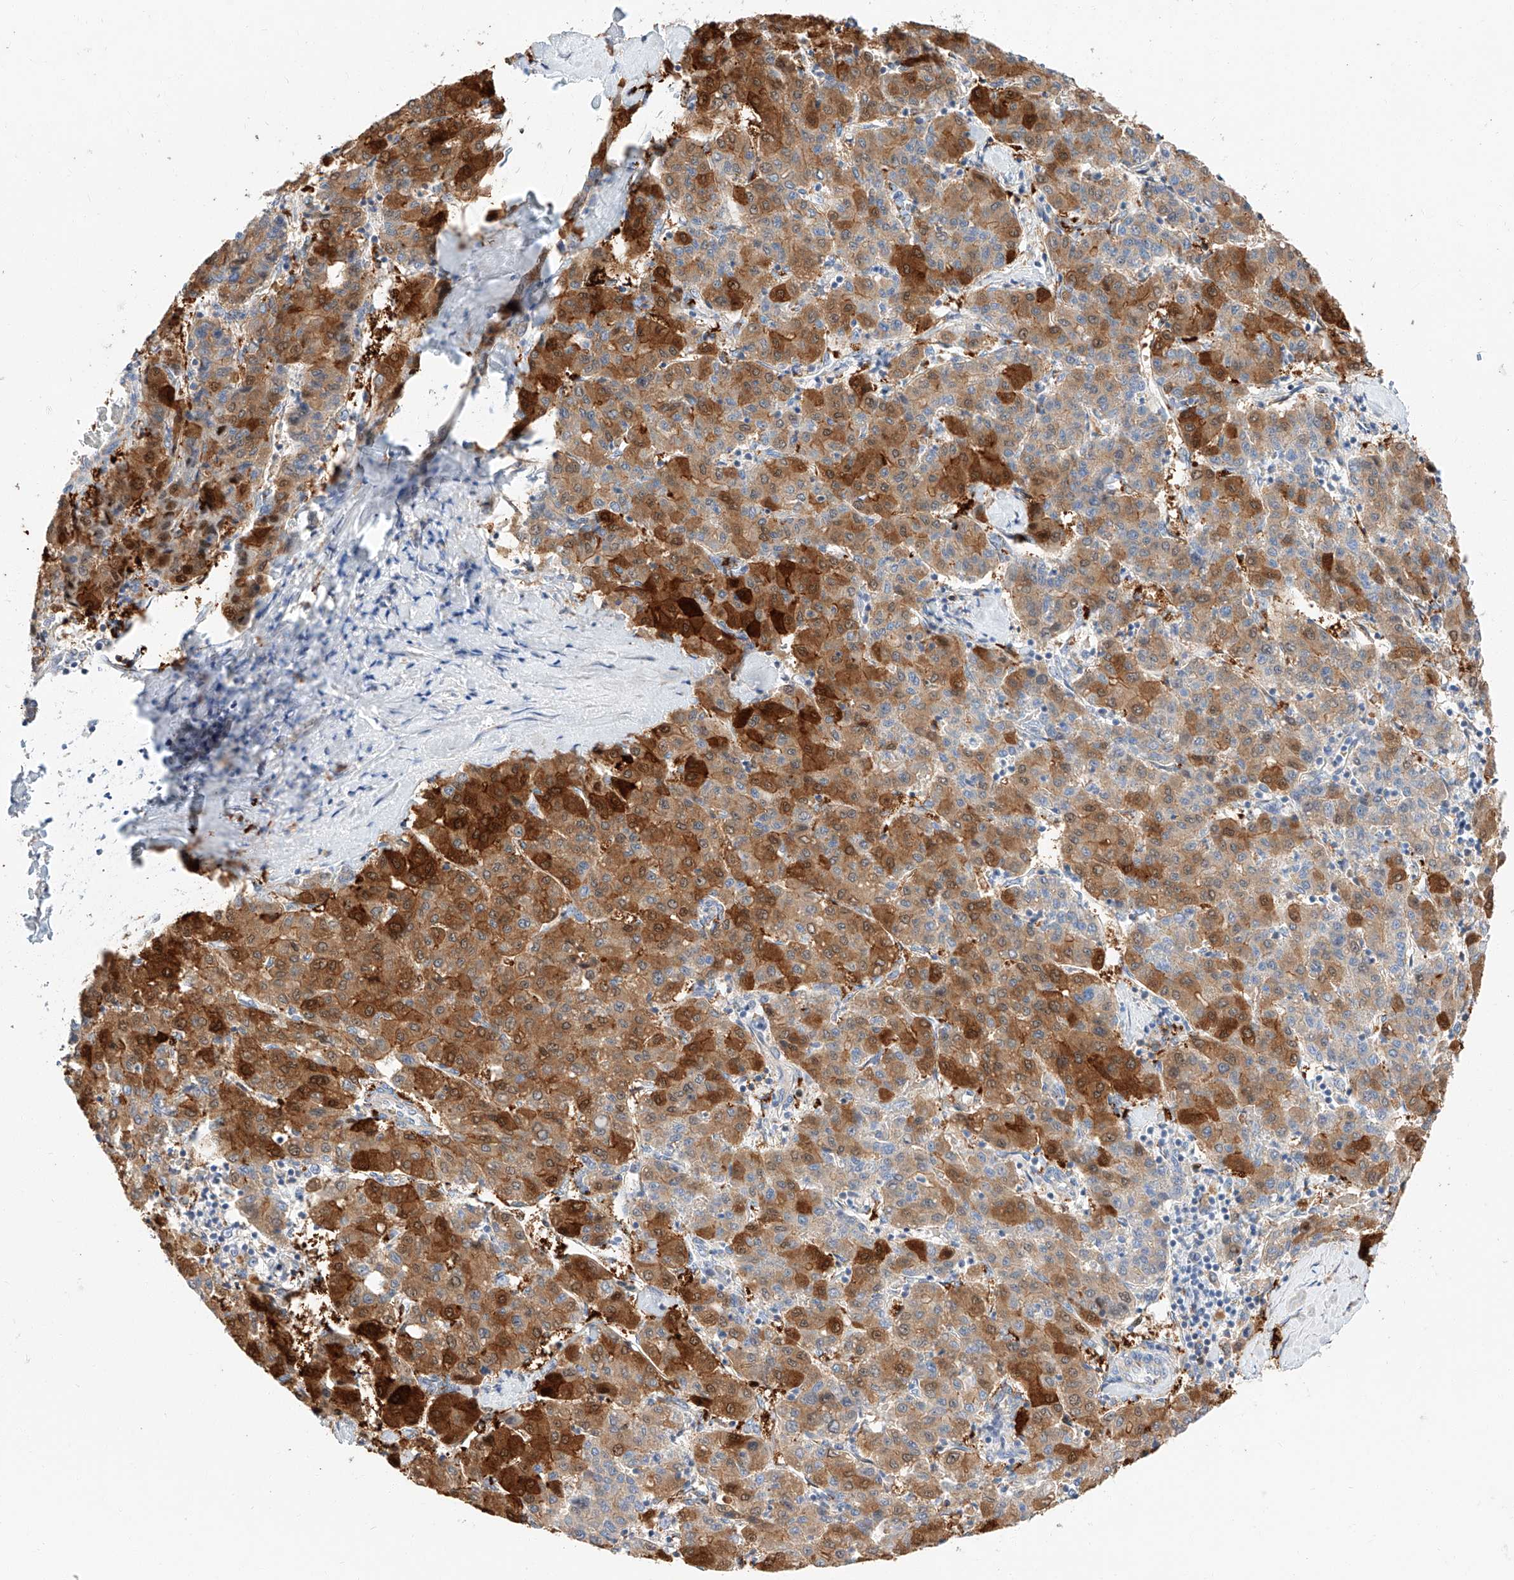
{"staining": {"intensity": "strong", "quantity": "25%-75%", "location": "cytoplasmic/membranous,nuclear"}, "tissue": "liver cancer", "cell_type": "Tumor cells", "image_type": "cancer", "snomed": [{"axis": "morphology", "description": "Carcinoma, Hepatocellular, NOS"}, {"axis": "topography", "description": "Liver"}], "caption": "DAB immunohistochemical staining of hepatocellular carcinoma (liver) demonstrates strong cytoplasmic/membranous and nuclear protein expression in approximately 25%-75% of tumor cells. The protein is stained brown, and the nuclei are stained in blue (DAB (3,3'-diaminobenzidine) IHC with brightfield microscopy, high magnification).", "gene": "GLMN", "patient": {"sex": "male", "age": 65}}